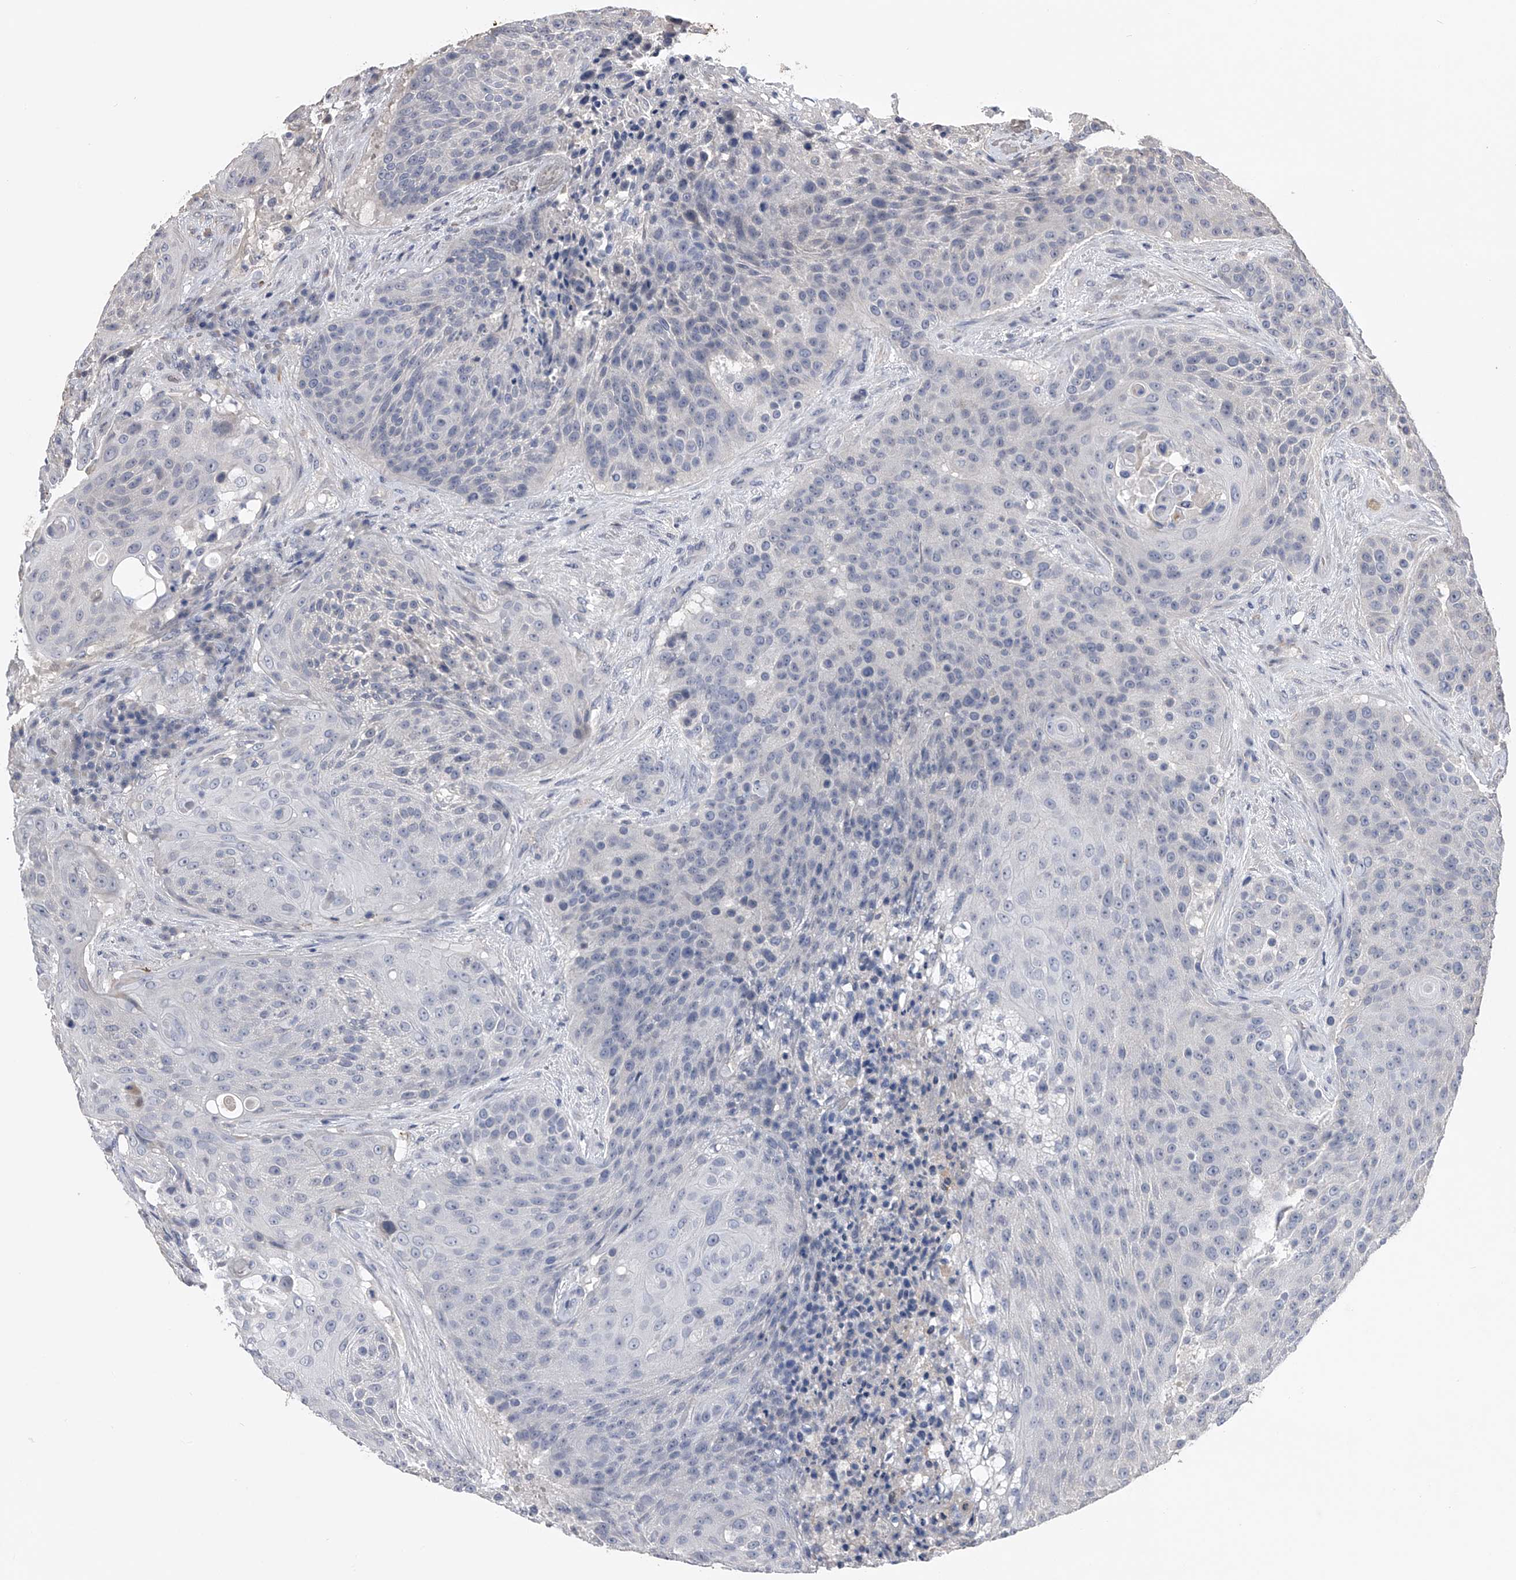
{"staining": {"intensity": "negative", "quantity": "none", "location": "none"}, "tissue": "urothelial cancer", "cell_type": "Tumor cells", "image_type": "cancer", "snomed": [{"axis": "morphology", "description": "Urothelial carcinoma, High grade"}, {"axis": "topography", "description": "Urinary bladder"}], "caption": "Protein analysis of urothelial carcinoma (high-grade) demonstrates no significant staining in tumor cells.", "gene": "MDN1", "patient": {"sex": "female", "age": 63}}